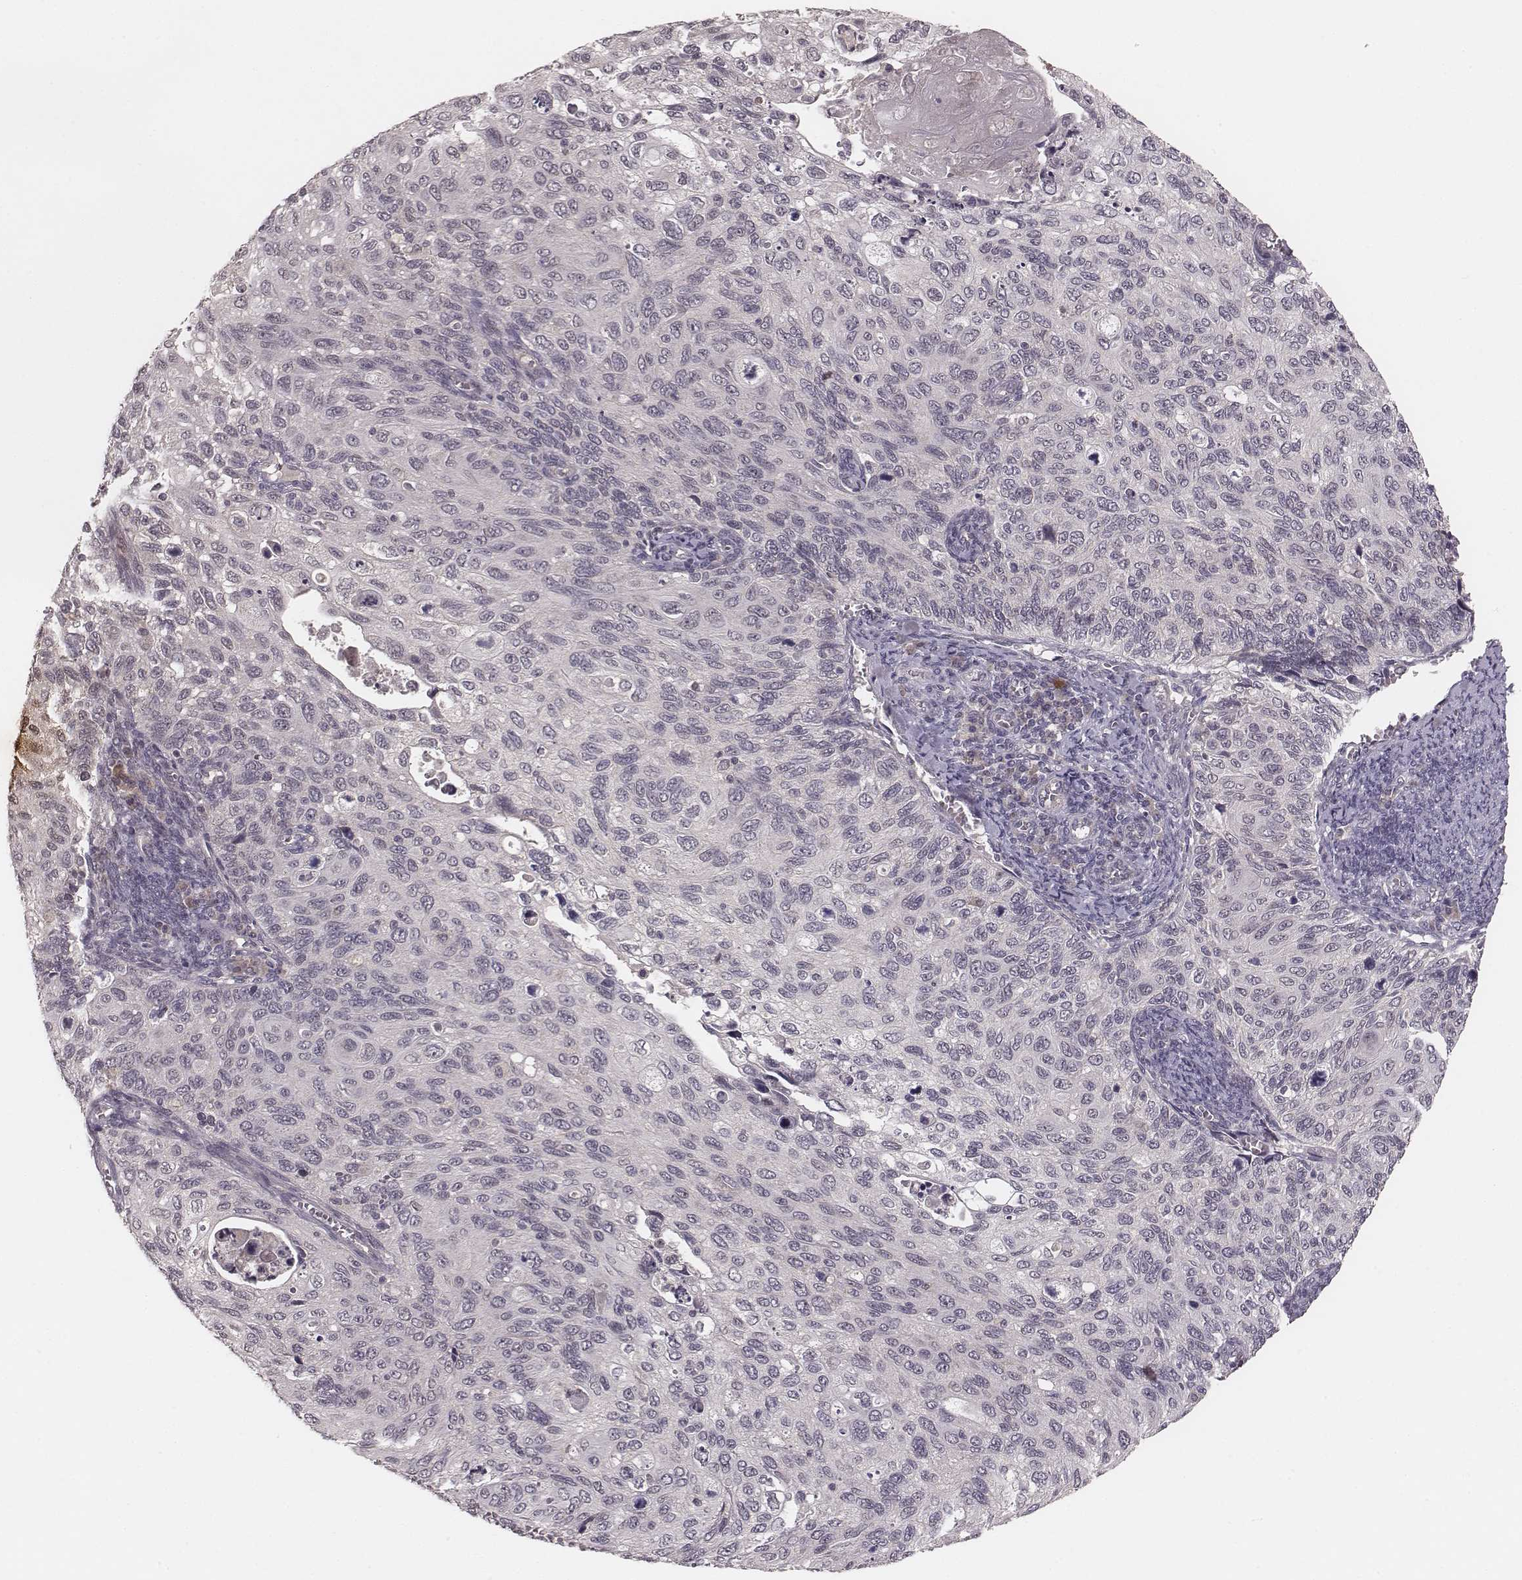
{"staining": {"intensity": "negative", "quantity": "none", "location": "none"}, "tissue": "cervical cancer", "cell_type": "Tumor cells", "image_type": "cancer", "snomed": [{"axis": "morphology", "description": "Squamous cell carcinoma, NOS"}, {"axis": "topography", "description": "Cervix"}], "caption": "Immunohistochemistry of squamous cell carcinoma (cervical) reveals no positivity in tumor cells.", "gene": "LY6K", "patient": {"sex": "female", "age": 70}}